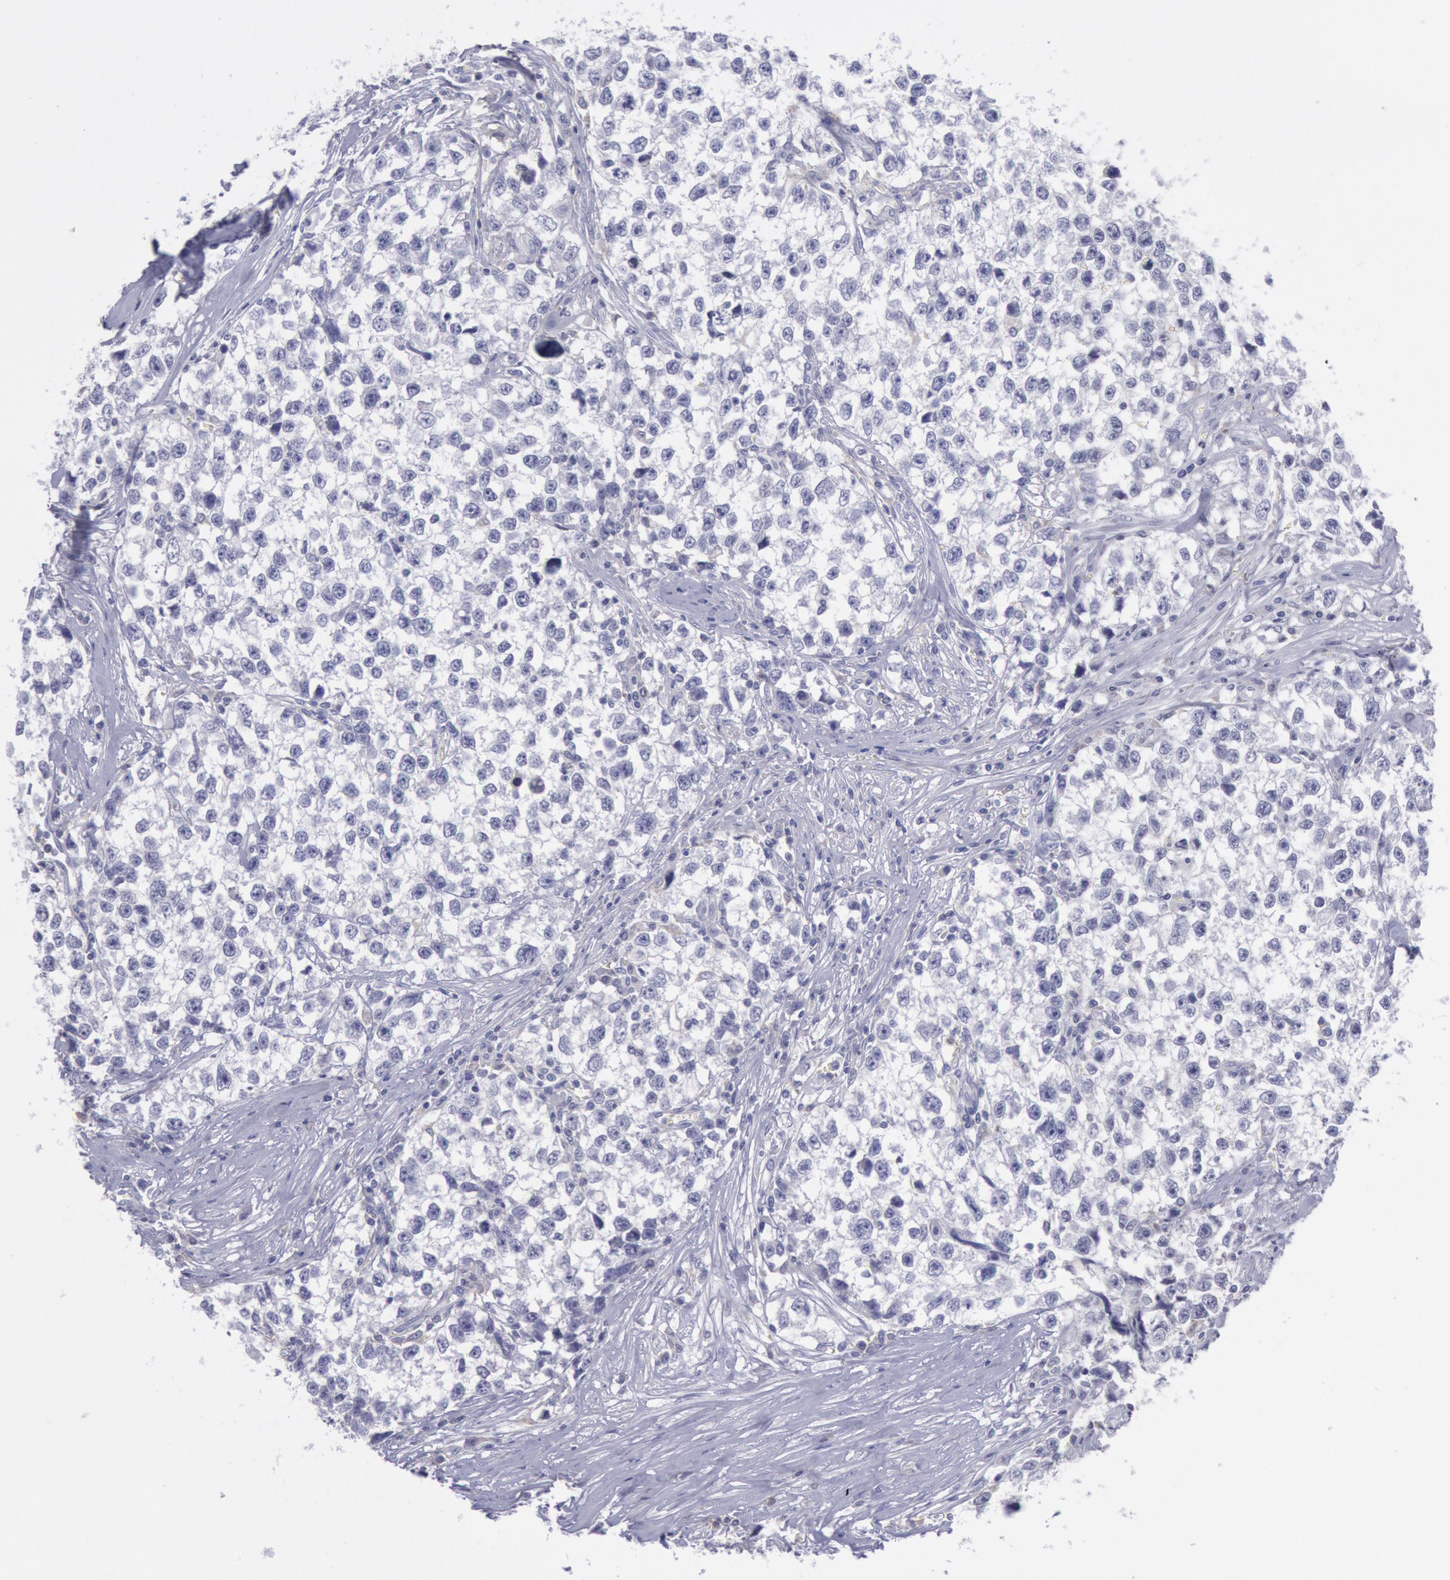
{"staining": {"intensity": "negative", "quantity": "none", "location": "none"}, "tissue": "testis cancer", "cell_type": "Tumor cells", "image_type": "cancer", "snomed": [{"axis": "morphology", "description": "Seminoma, NOS"}, {"axis": "morphology", "description": "Carcinoma, Embryonal, NOS"}, {"axis": "topography", "description": "Testis"}], "caption": "A high-resolution photomicrograph shows immunohistochemistry (IHC) staining of testis cancer, which demonstrates no significant expression in tumor cells.", "gene": "MYH7", "patient": {"sex": "male", "age": 30}}